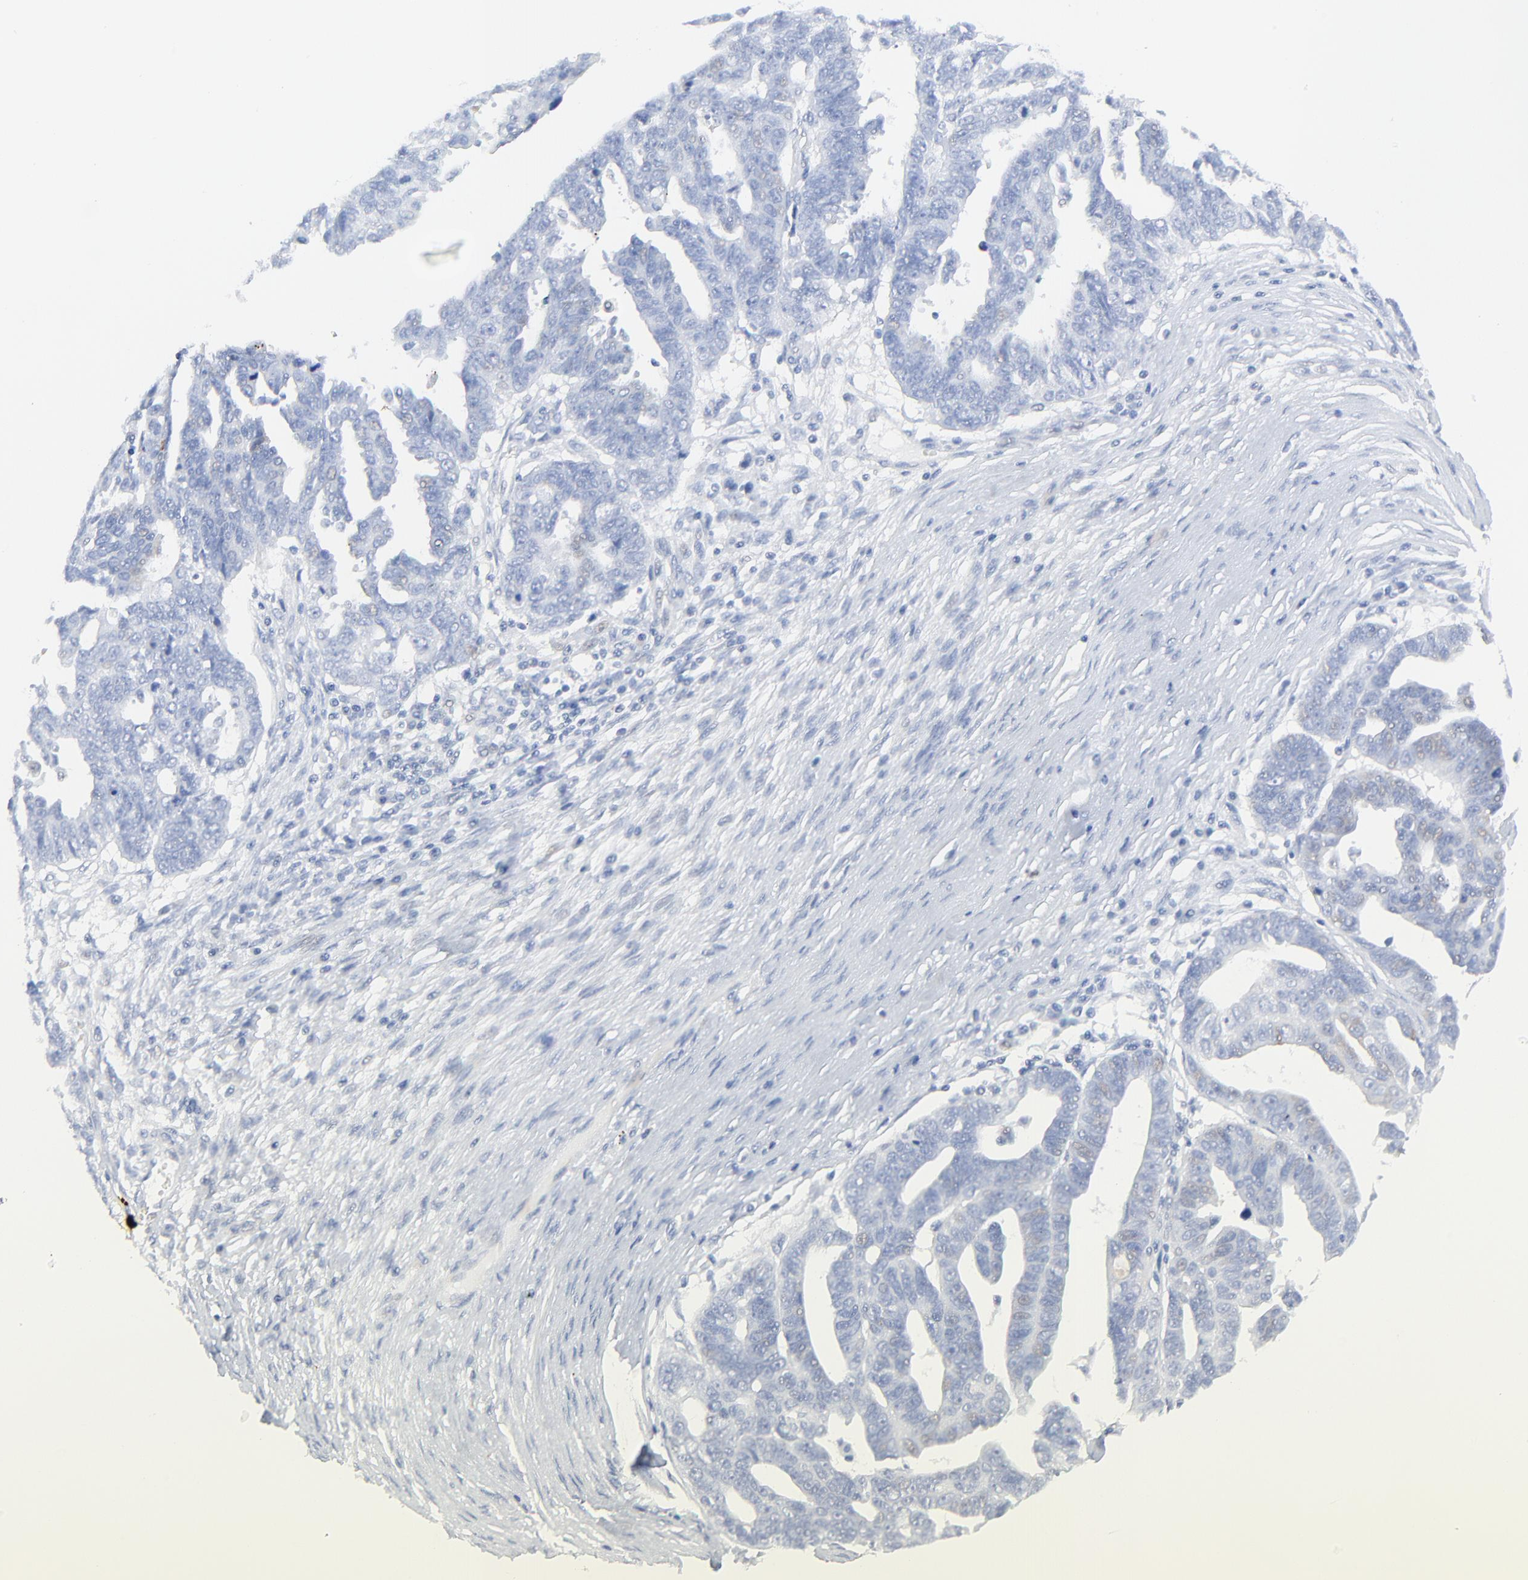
{"staining": {"intensity": "weak", "quantity": "<25%", "location": "nuclear"}, "tissue": "ovarian cancer", "cell_type": "Tumor cells", "image_type": "cancer", "snomed": [{"axis": "morphology", "description": "Carcinoma, endometroid"}, {"axis": "morphology", "description": "Cystadenocarcinoma, serous, NOS"}, {"axis": "topography", "description": "Ovary"}], "caption": "Tumor cells are negative for brown protein staining in ovarian cancer (endometroid carcinoma).", "gene": "LCN2", "patient": {"sex": "female", "age": 45}}